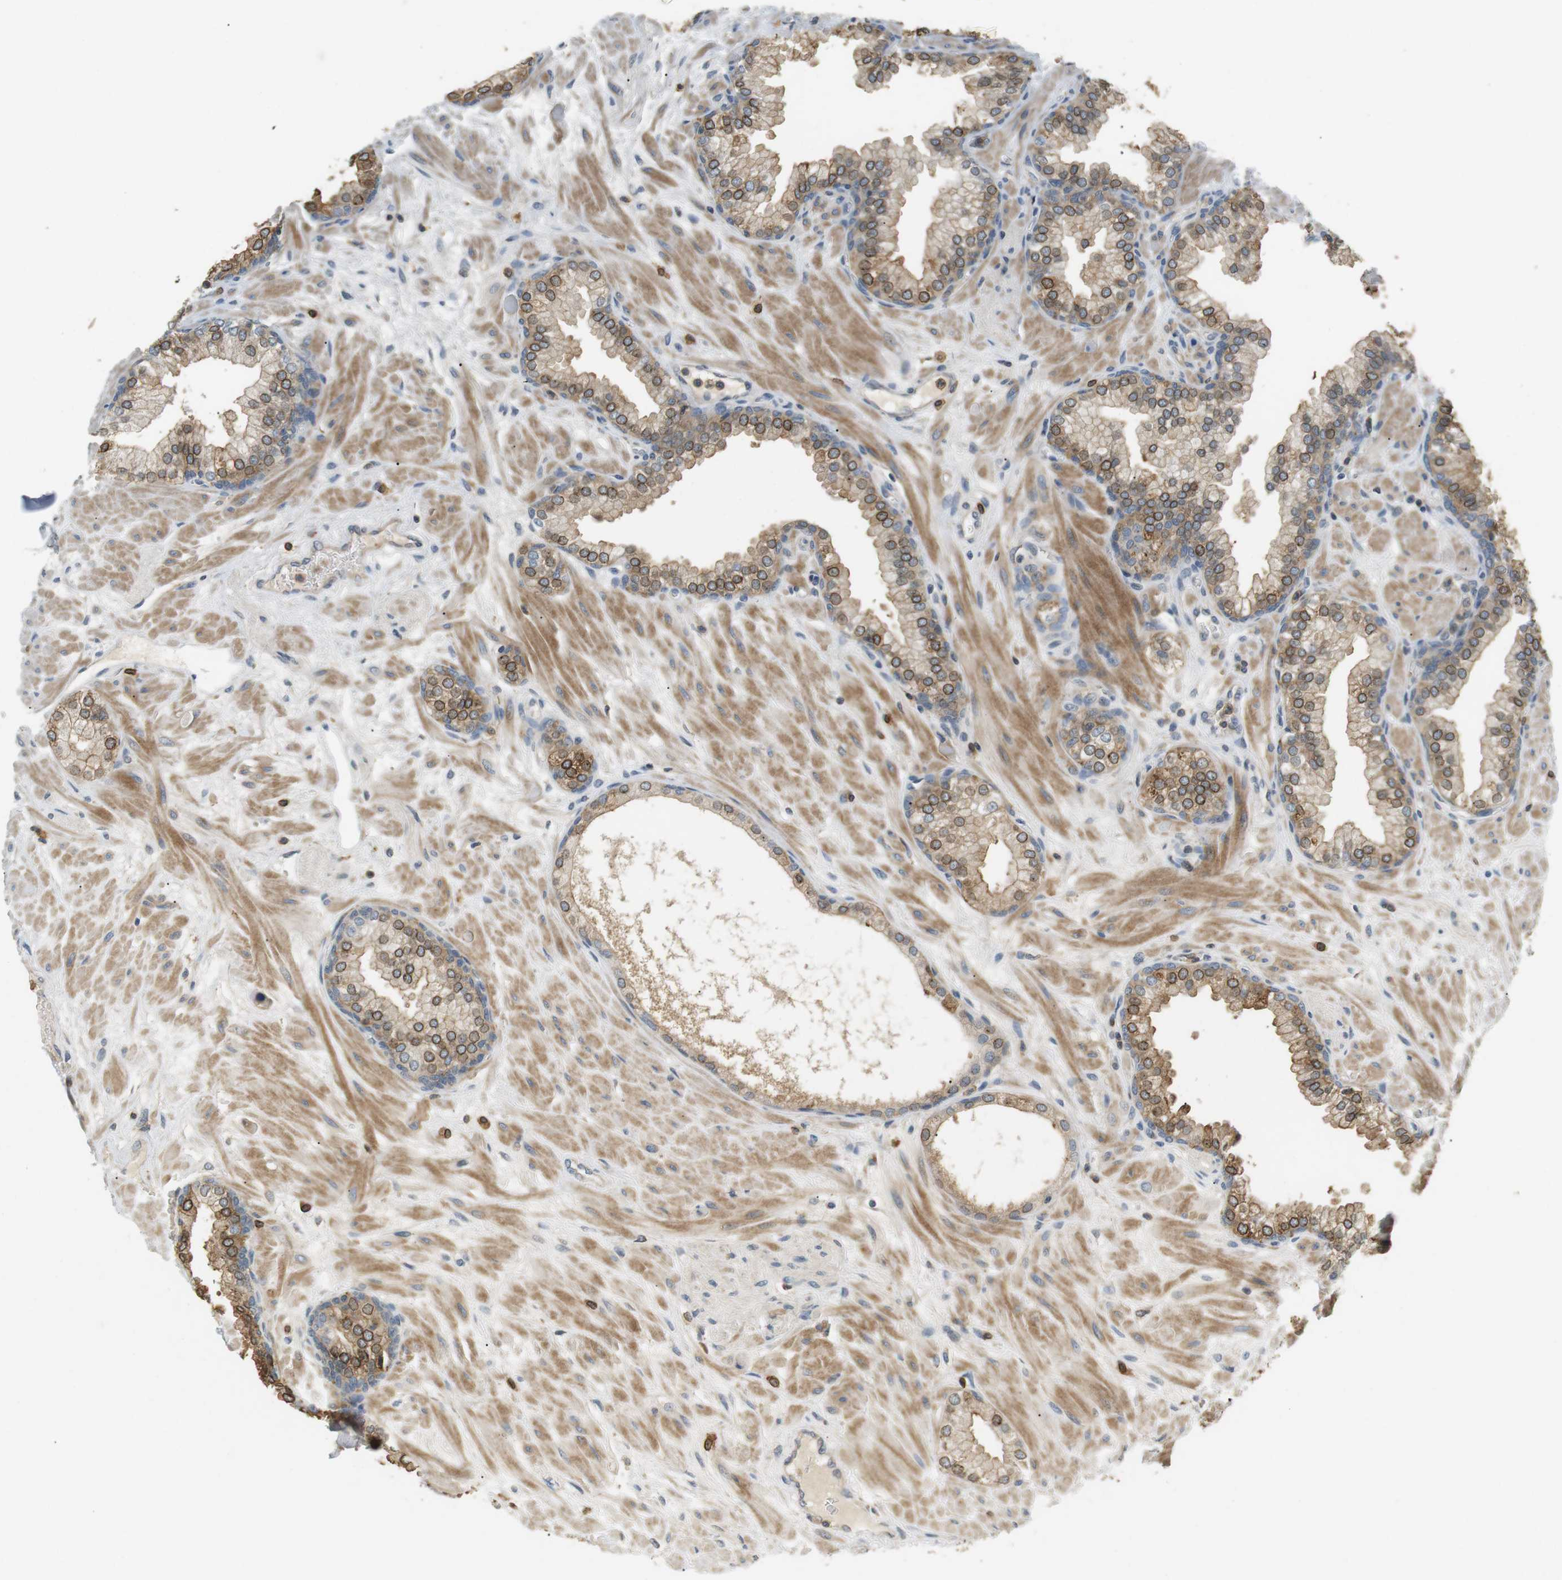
{"staining": {"intensity": "moderate", "quantity": ">75%", "location": "cytoplasmic/membranous,nuclear"}, "tissue": "prostate", "cell_type": "Glandular cells", "image_type": "normal", "snomed": [{"axis": "morphology", "description": "Normal tissue, NOS"}, {"axis": "morphology", "description": "Urothelial carcinoma, Low grade"}, {"axis": "topography", "description": "Urinary bladder"}, {"axis": "topography", "description": "Prostate"}], "caption": "An image of prostate stained for a protein reveals moderate cytoplasmic/membranous,nuclear brown staining in glandular cells. The staining was performed using DAB, with brown indicating positive protein expression. Nuclei are stained blue with hematoxylin.", "gene": "P2RY1", "patient": {"sex": "male", "age": 60}}